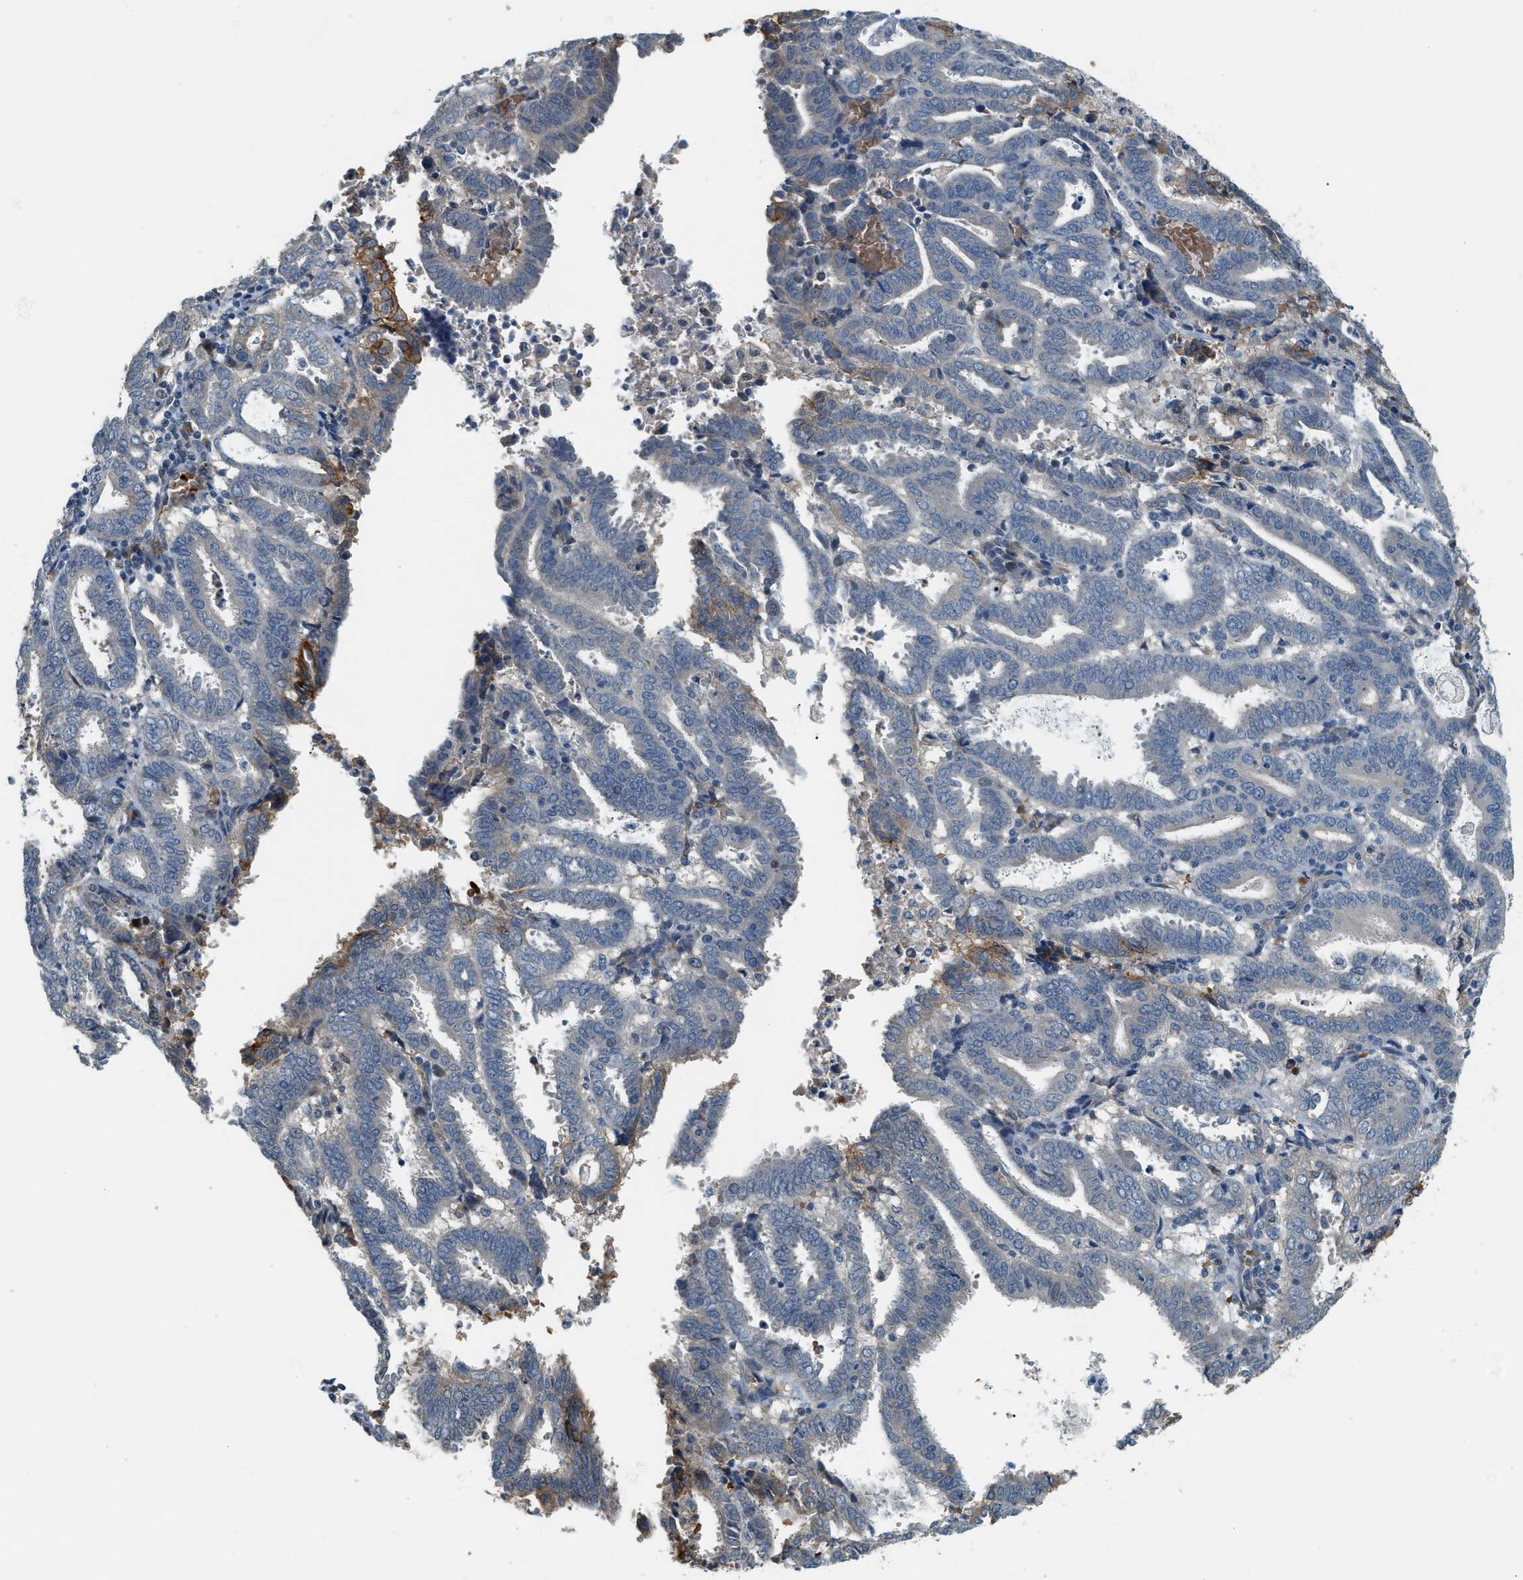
{"staining": {"intensity": "moderate", "quantity": "<25%", "location": "cytoplasmic/membranous"}, "tissue": "endometrial cancer", "cell_type": "Tumor cells", "image_type": "cancer", "snomed": [{"axis": "morphology", "description": "Adenocarcinoma, NOS"}, {"axis": "topography", "description": "Uterus"}], "caption": "High-magnification brightfield microscopy of endometrial adenocarcinoma stained with DAB (3,3'-diaminobenzidine) (brown) and counterstained with hematoxylin (blue). tumor cells exhibit moderate cytoplasmic/membranous staining is identified in approximately<25% of cells.", "gene": "CYTH2", "patient": {"sex": "female", "age": 83}}